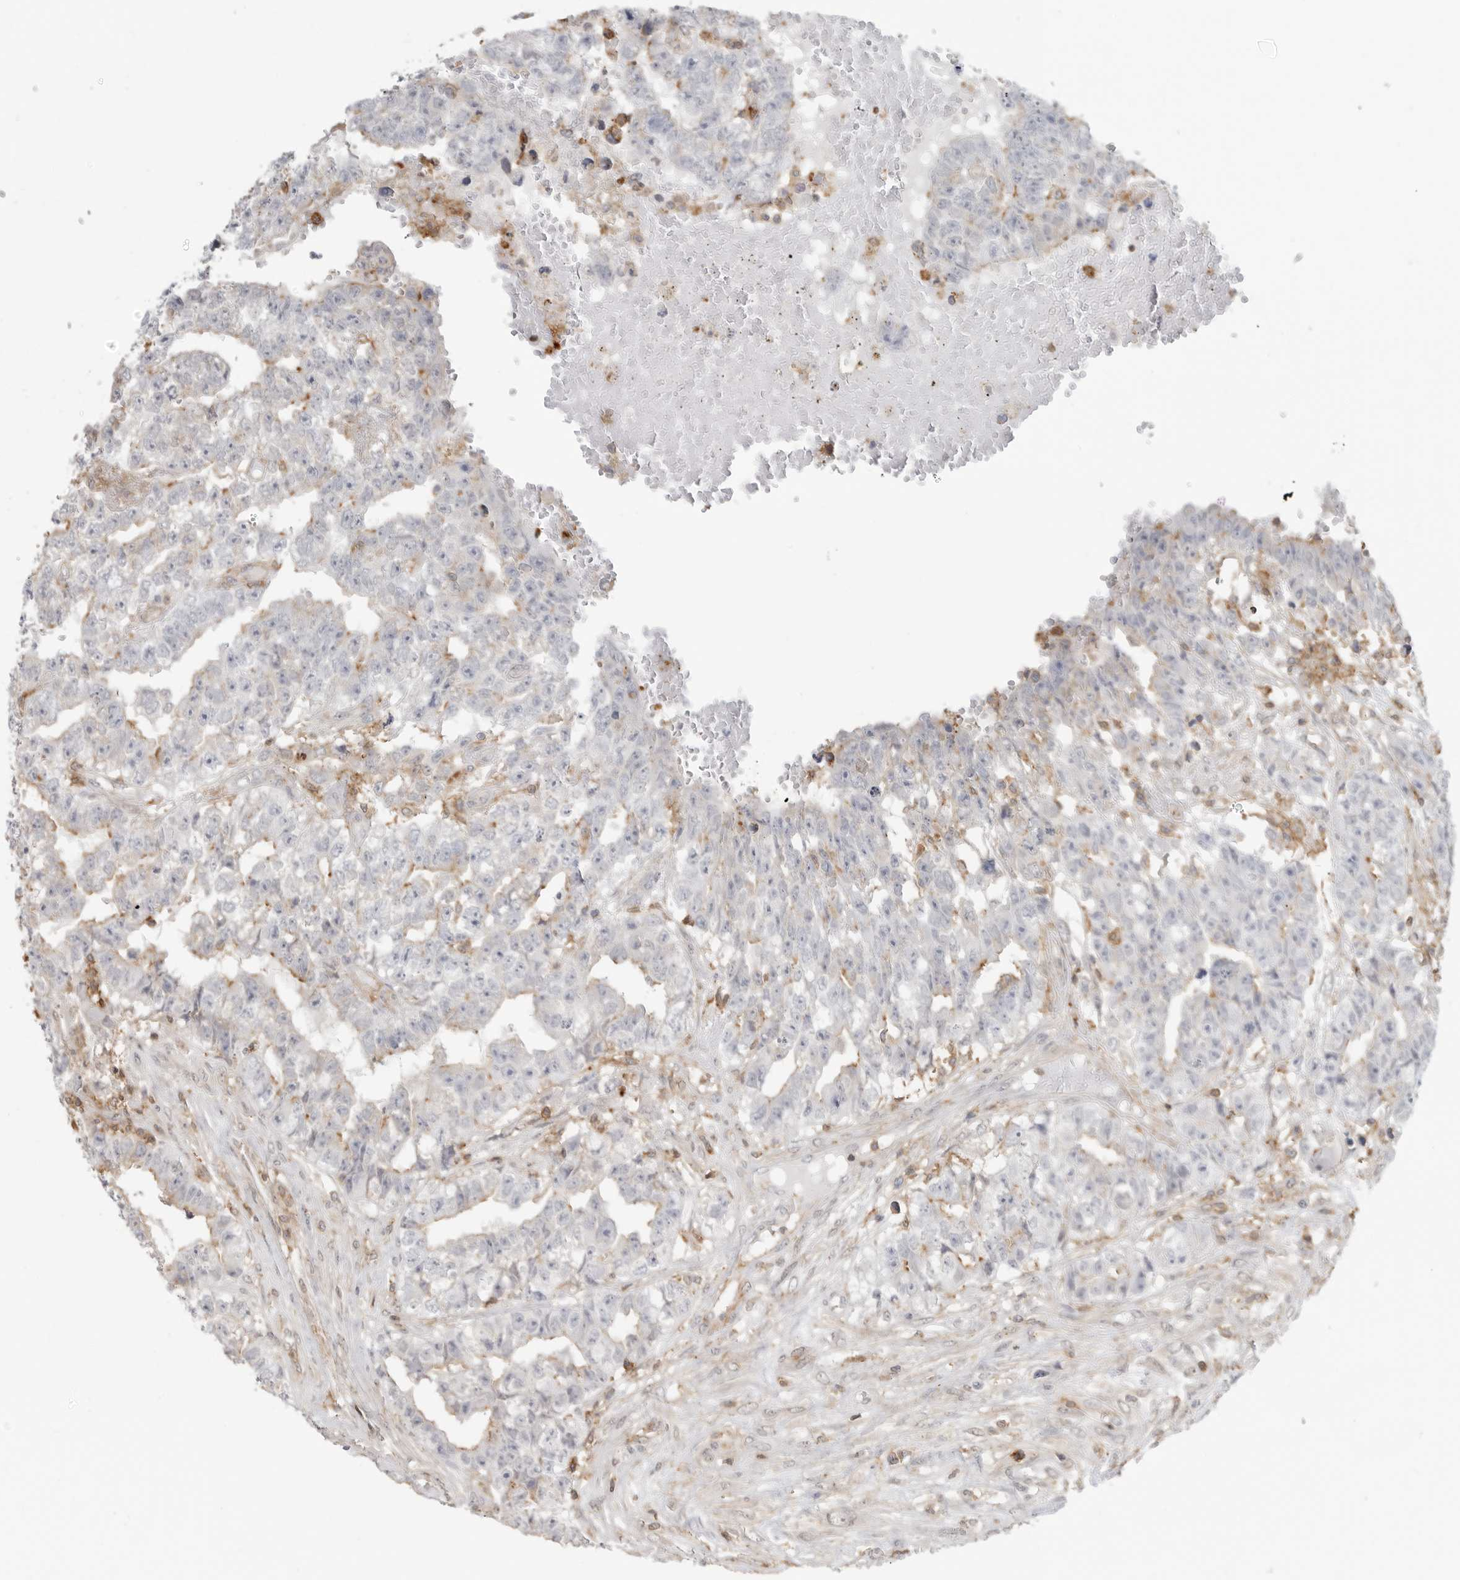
{"staining": {"intensity": "negative", "quantity": "none", "location": "none"}, "tissue": "testis cancer", "cell_type": "Tumor cells", "image_type": "cancer", "snomed": [{"axis": "morphology", "description": "Carcinoma, Embryonal, NOS"}, {"axis": "topography", "description": "Testis"}], "caption": "High power microscopy image of an IHC micrograph of embryonal carcinoma (testis), revealing no significant expression in tumor cells.", "gene": "ANXA11", "patient": {"sex": "male", "age": 25}}